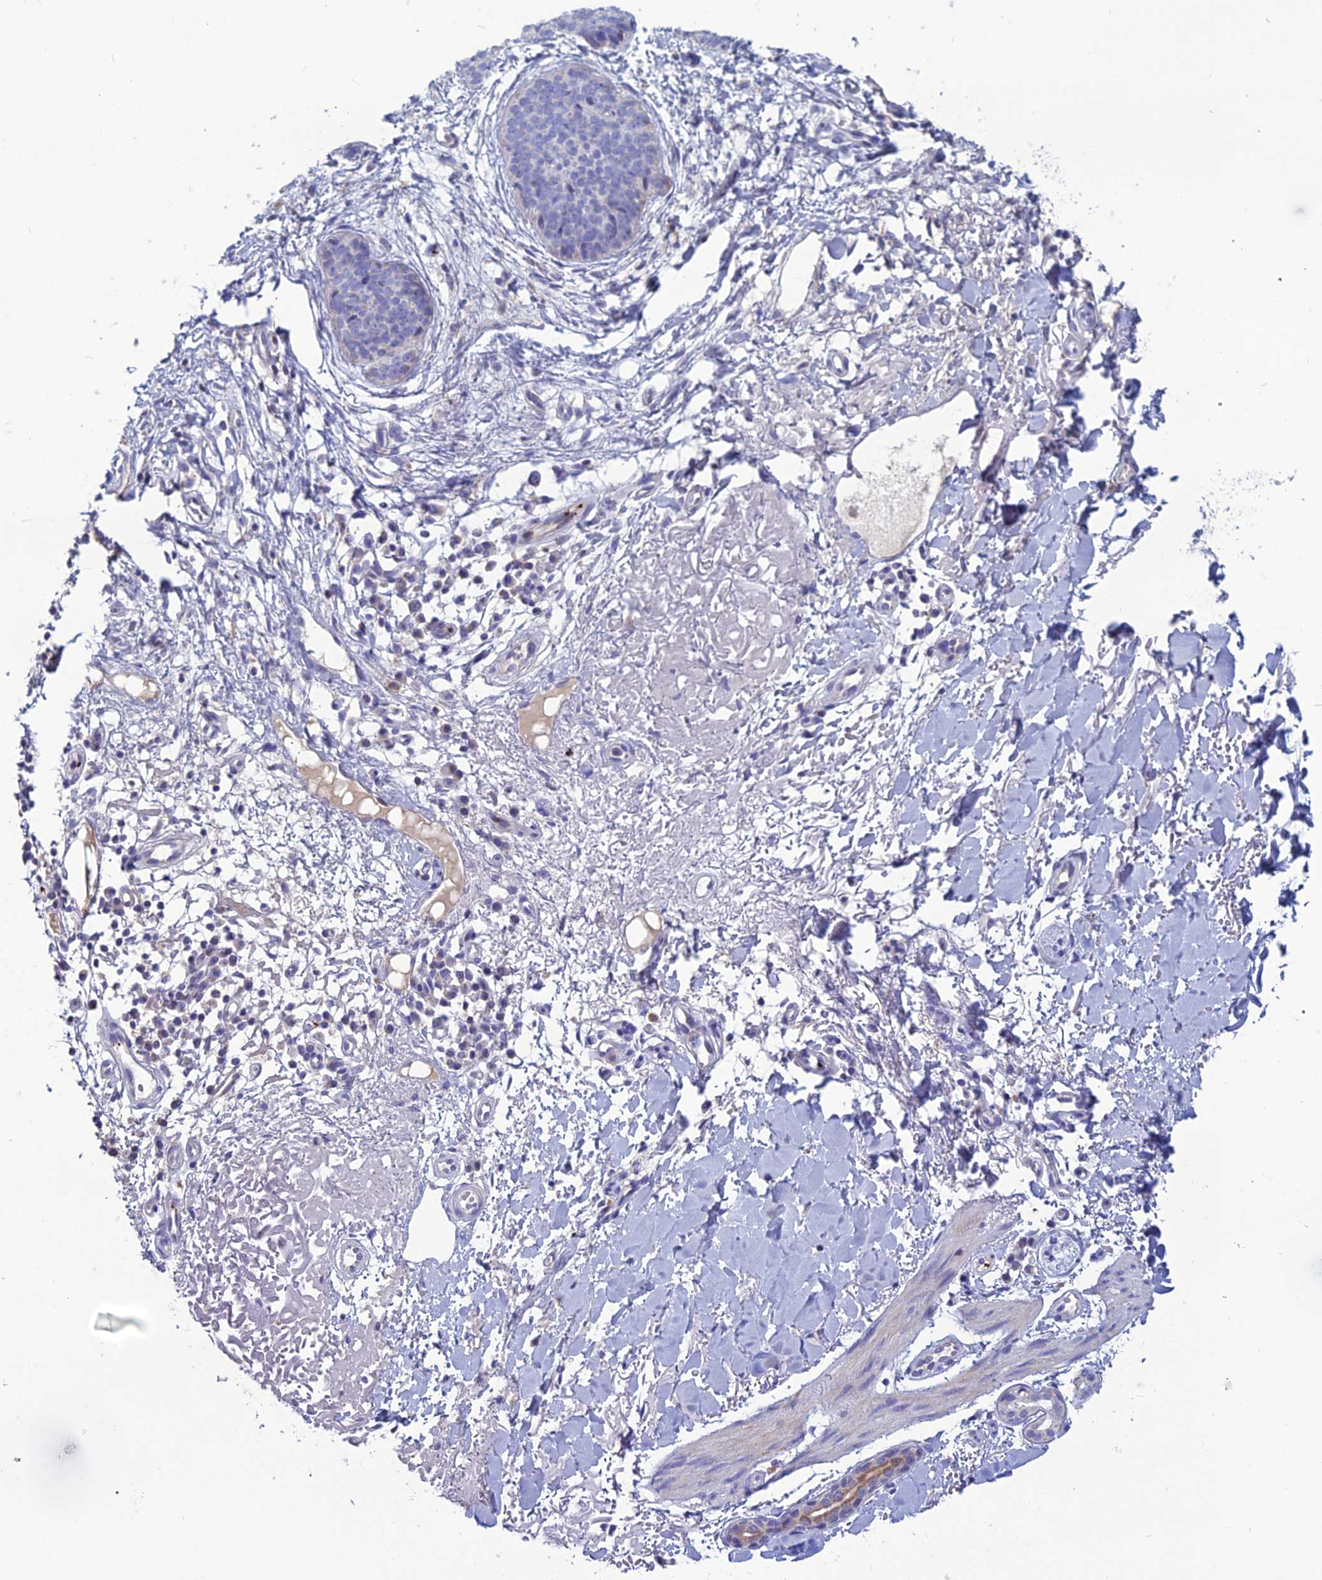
{"staining": {"intensity": "negative", "quantity": "none", "location": "none"}, "tissue": "skin cancer", "cell_type": "Tumor cells", "image_type": "cancer", "snomed": [{"axis": "morphology", "description": "Basal cell carcinoma"}, {"axis": "topography", "description": "Skin"}], "caption": "The histopathology image shows no staining of tumor cells in basal cell carcinoma (skin).", "gene": "C21orf140", "patient": {"sex": "male", "age": 84}}